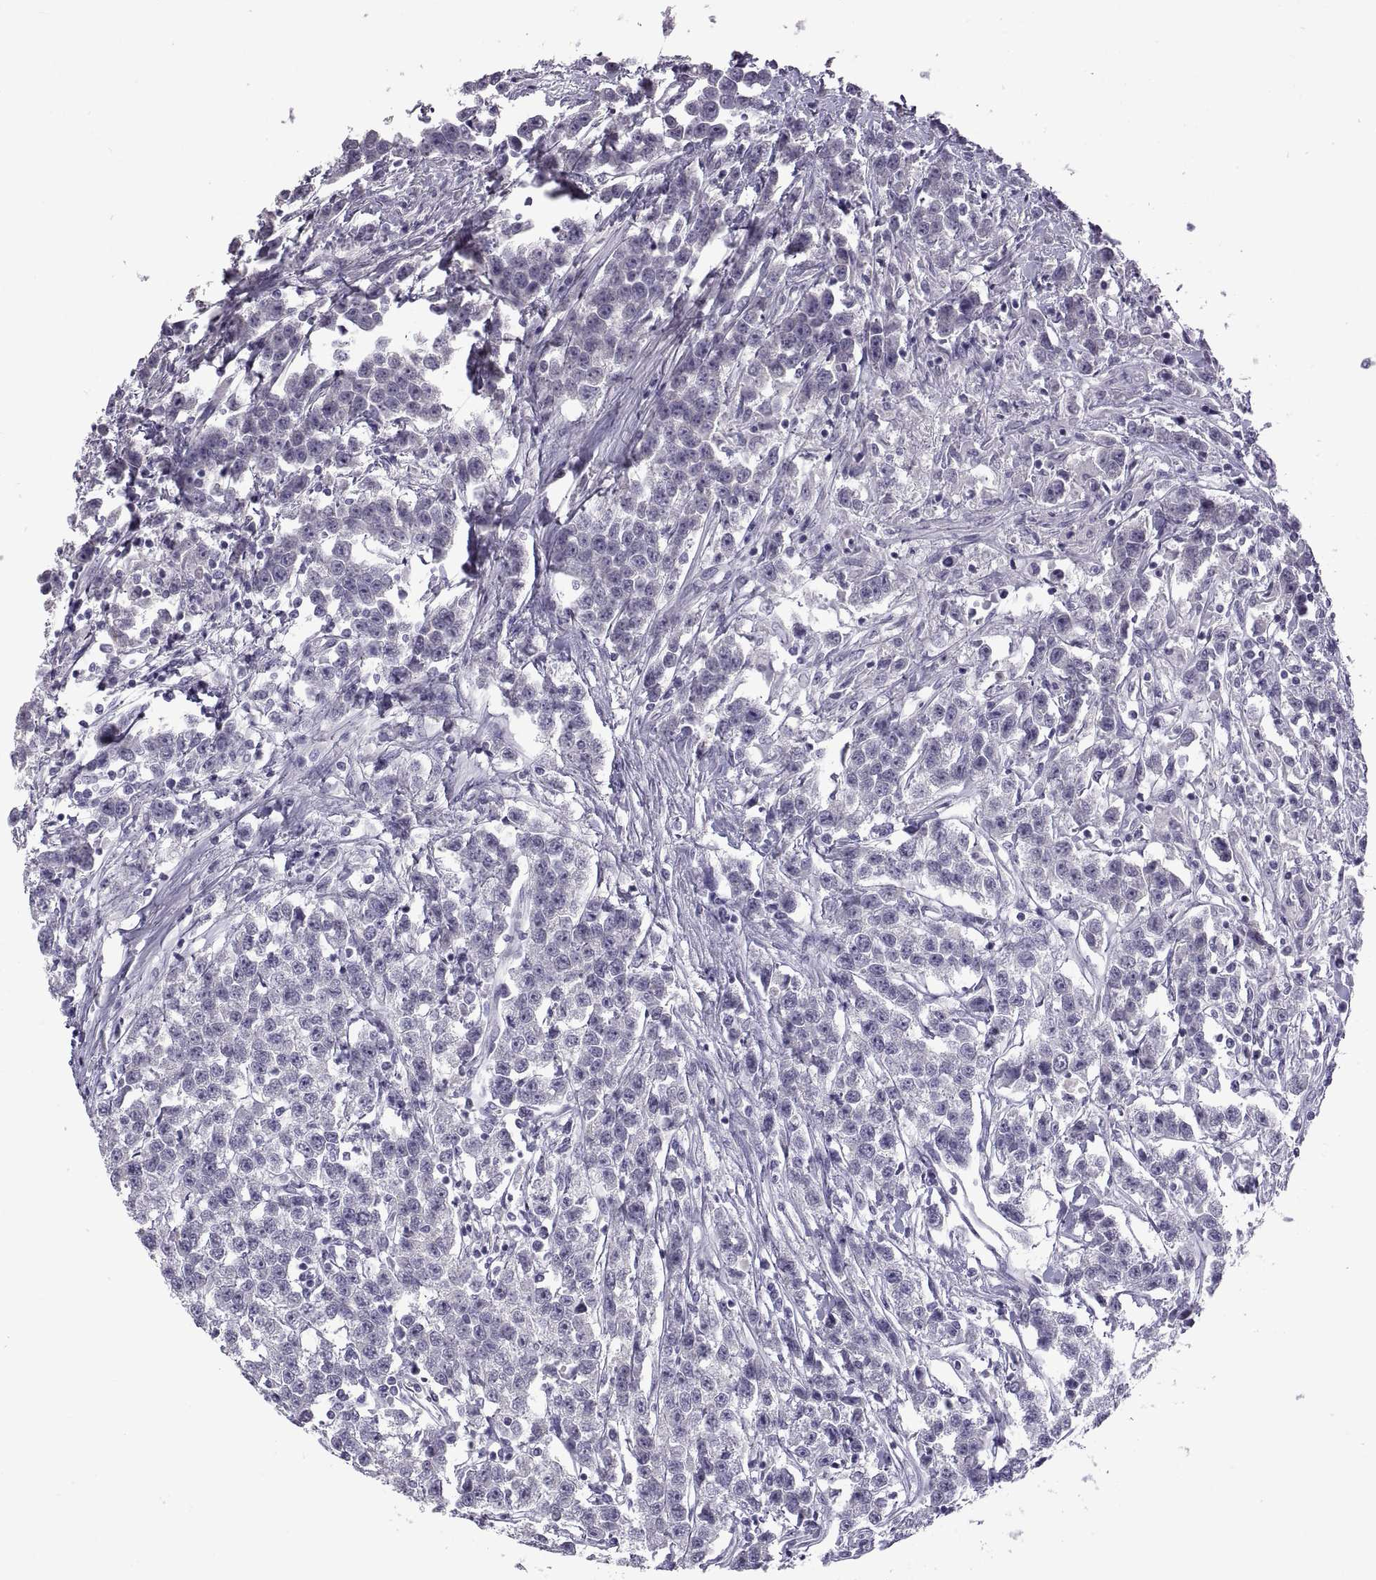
{"staining": {"intensity": "negative", "quantity": "none", "location": "none"}, "tissue": "testis cancer", "cell_type": "Tumor cells", "image_type": "cancer", "snomed": [{"axis": "morphology", "description": "Seminoma, NOS"}, {"axis": "topography", "description": "Testis"}], "caption": "Immunohistochemistry (IHC) histopathology image of seminoma (testis) stained for a protein (brown), which exhibits no positivity in tumor cells.", "gene": "RDM1", "patient": {"sex": "male", "age": 59}}